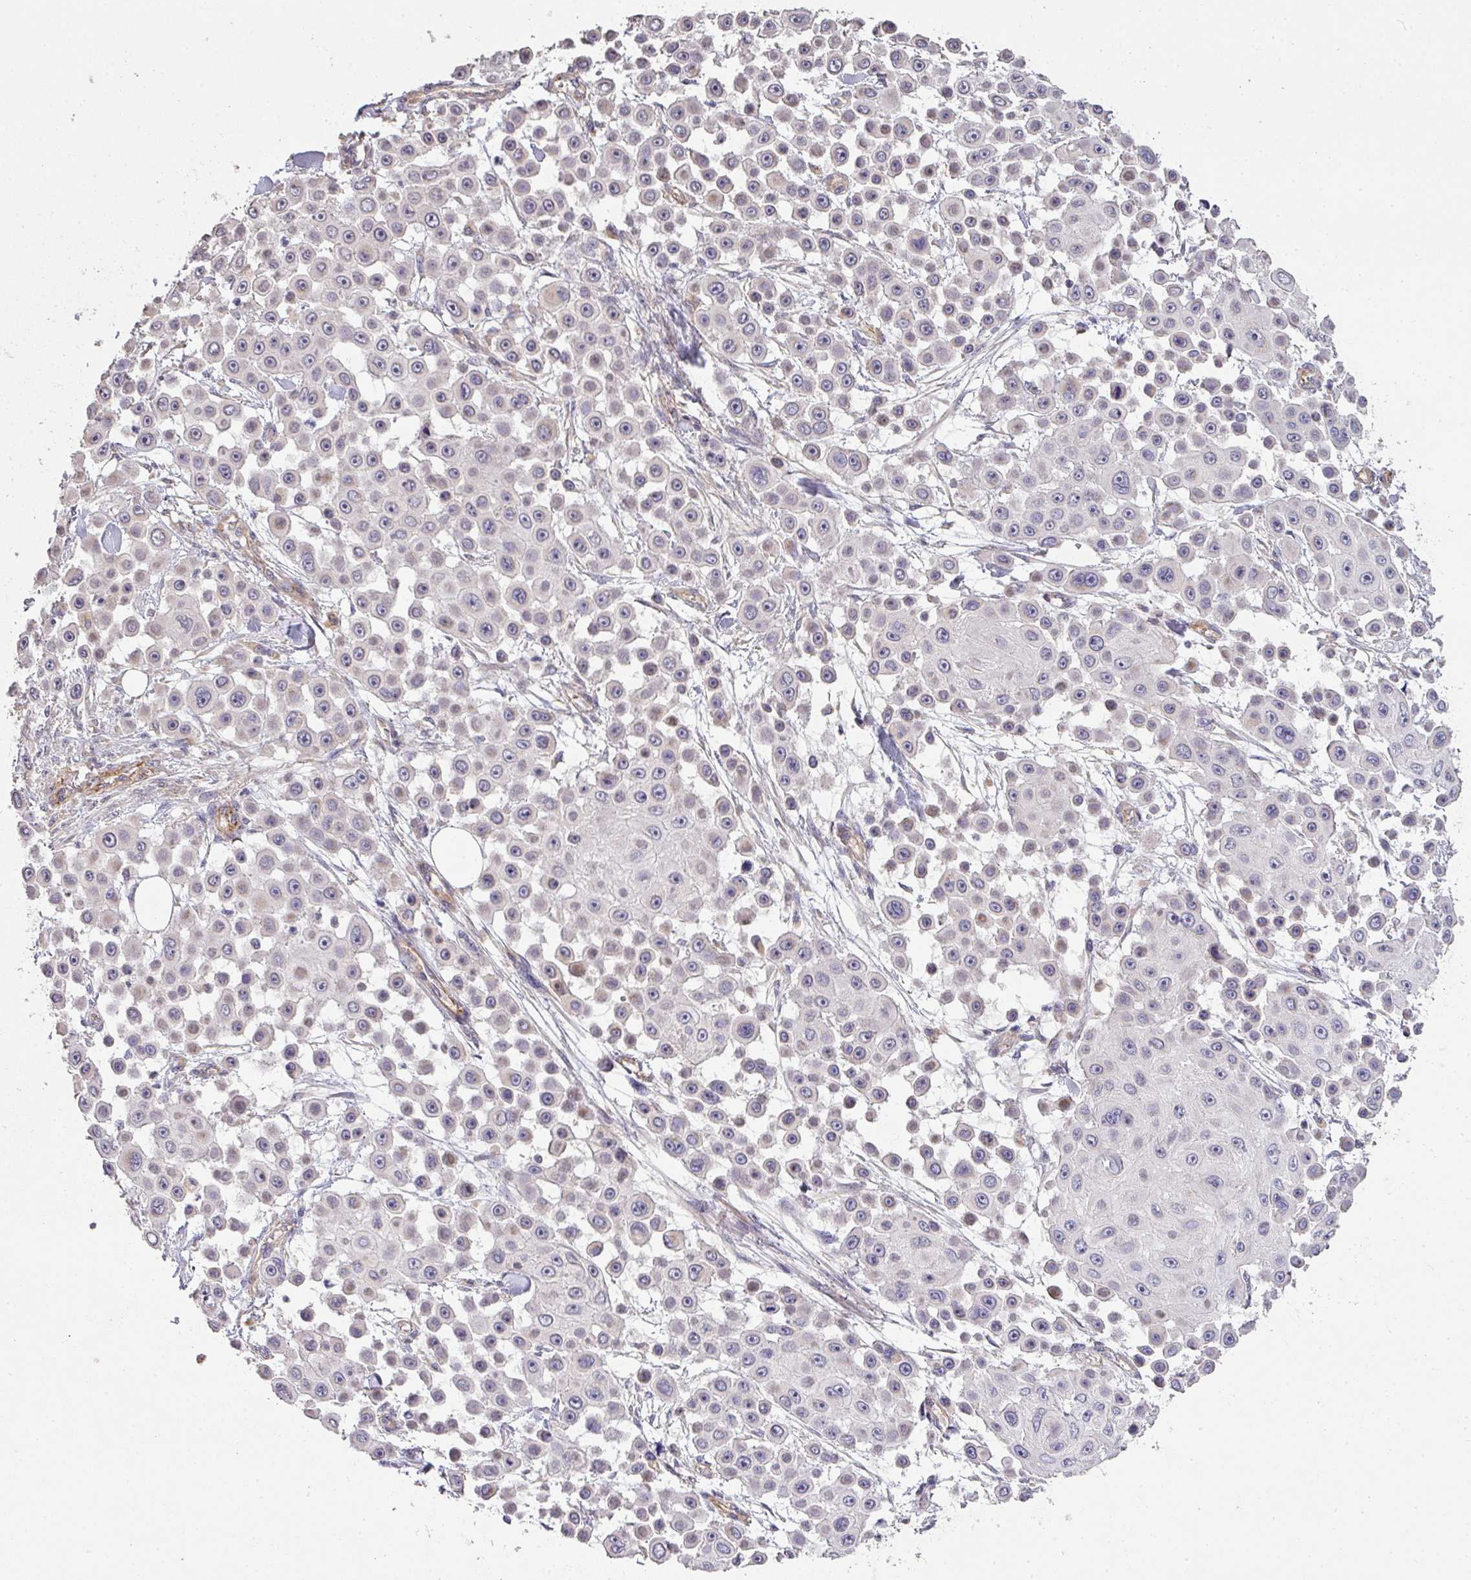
{"staining": {"intensity": "negative", "quantity": "none", "location": "none"}, "tissue": "skin cancer", "cell_type": "Tumor cells", "image_type": "cancer", "snomed": [{"axis": "morphology", "description": "Squamous cell carcinoma, NOS"}, {"axis": "topography", "description": "Skin"}], "caption": "Immunohistochemistry (IHC) of human skin cancer demonstrates no positivity in tumor cells.", "gene": "PCDH1", "patient": {"sex": "male", "age": 67}}